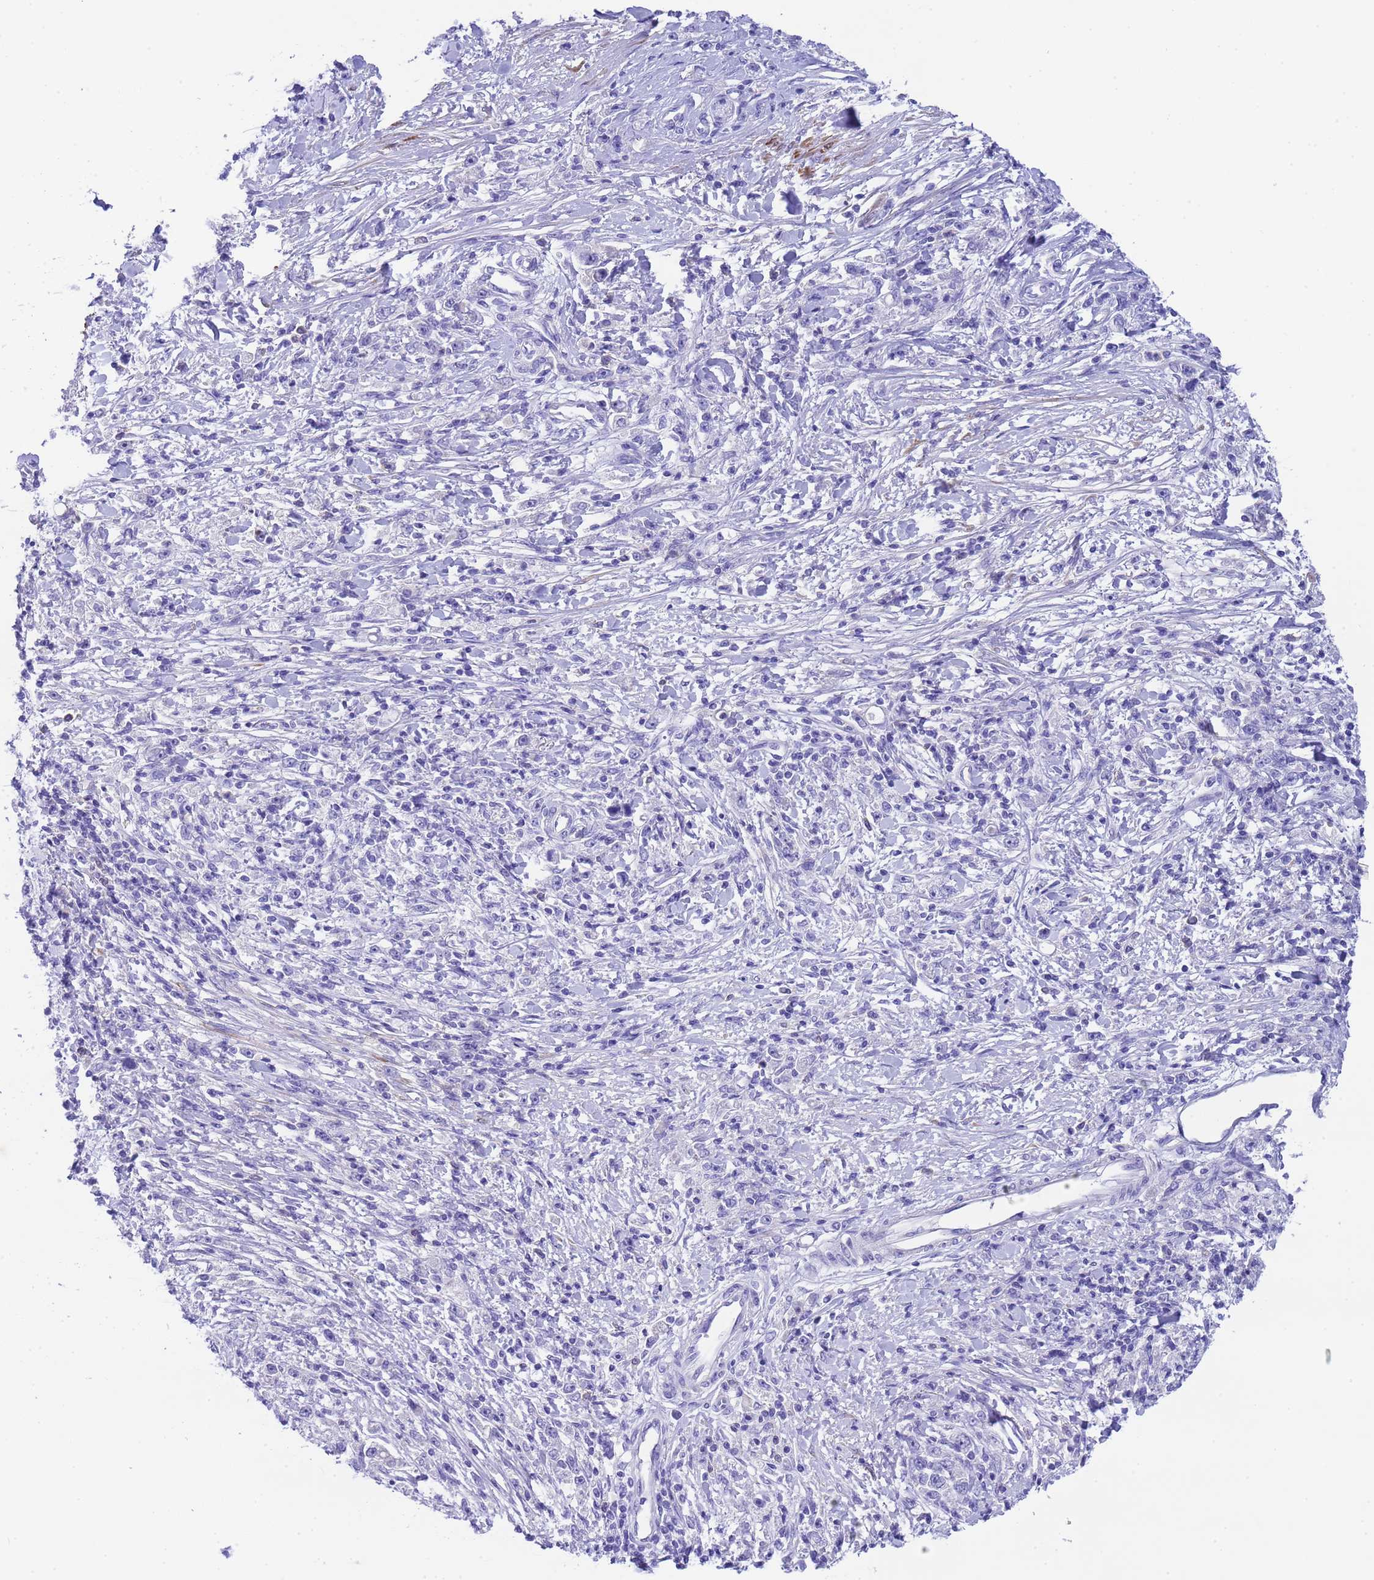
{"staining": {"intensity": "negative", "quantity": "none", "location": "none"}, "tissue": "stomach cancer", "cell_type": "Tumor cells", "image_type": "cancer", "snomed": [{"axis": "morphology", "description": "Adenocarcinoma, NOS"}, {"axis": "topography", "description": "Stomach"}], "caption": "Immunohistochemistry (IHC) micrograph of neoplastic tissue: stomach adenocarcinoma stained with DAB (3,3'-diaminobenzidine) demonstrates no significant protein expression in tumor cells.", "gene": "USP38", "patient": {"sex": "female", "age": 59}}